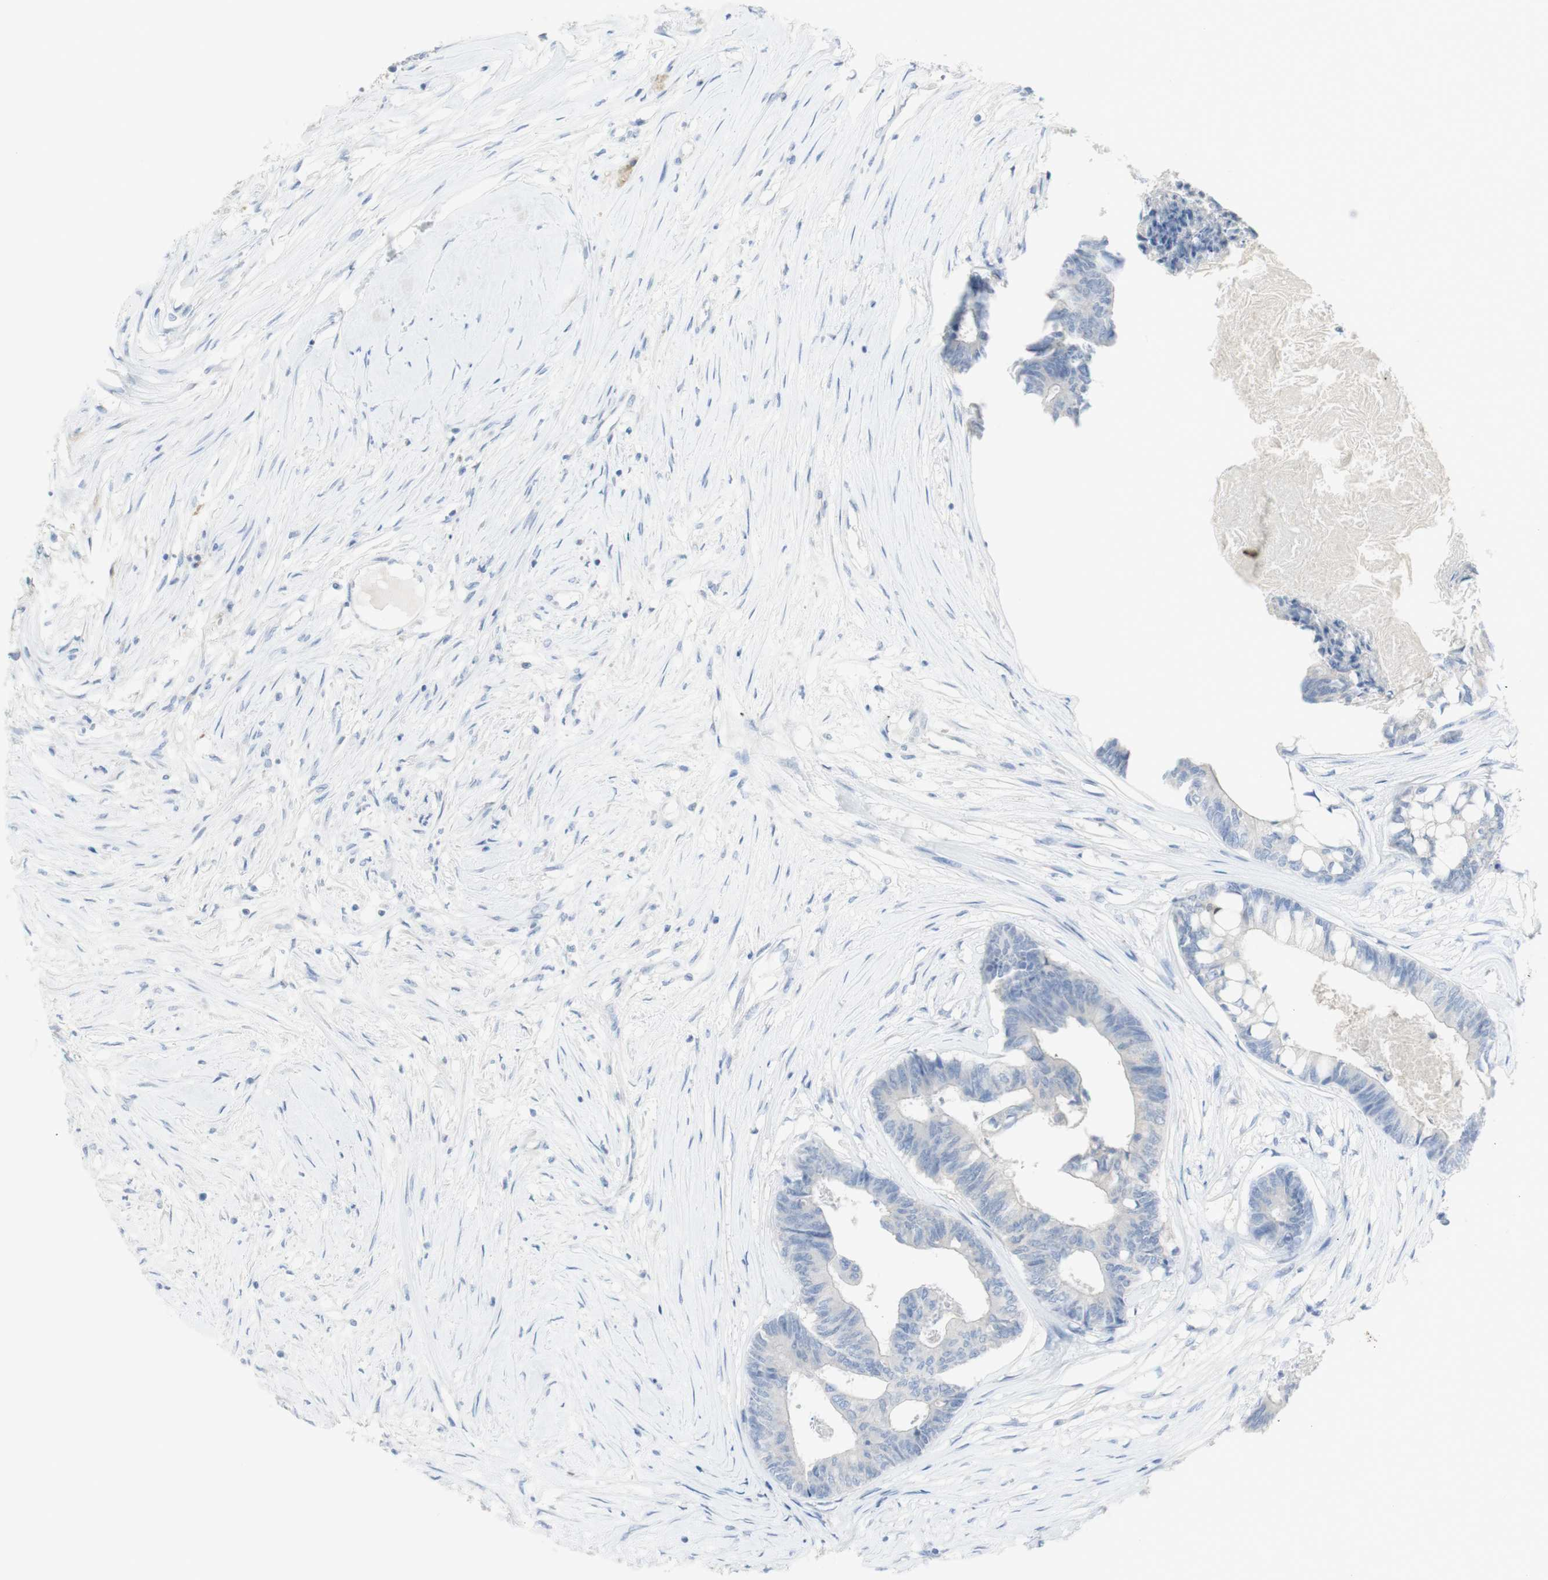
{"staining": {"intensity": "negative", "quantity": "none", "location": "none"}, "tissue": "colorectal cancer", "cell_type": "Tumor cells", "image_type": "cancer", "snomed": [{"axis": "morphology", "description": "Adenocarcinoma, NOS"}, {"axis": "topography", "description": "Rectum"}], "caption": "Immunohistochemistry image of neoplastic tissue: adenocarcinoma (colorectal) stained with DAB displays no significant protein positivity in tumor cells.", "gene": "CD207", "patient": {"sex": "male", "age": 63}}